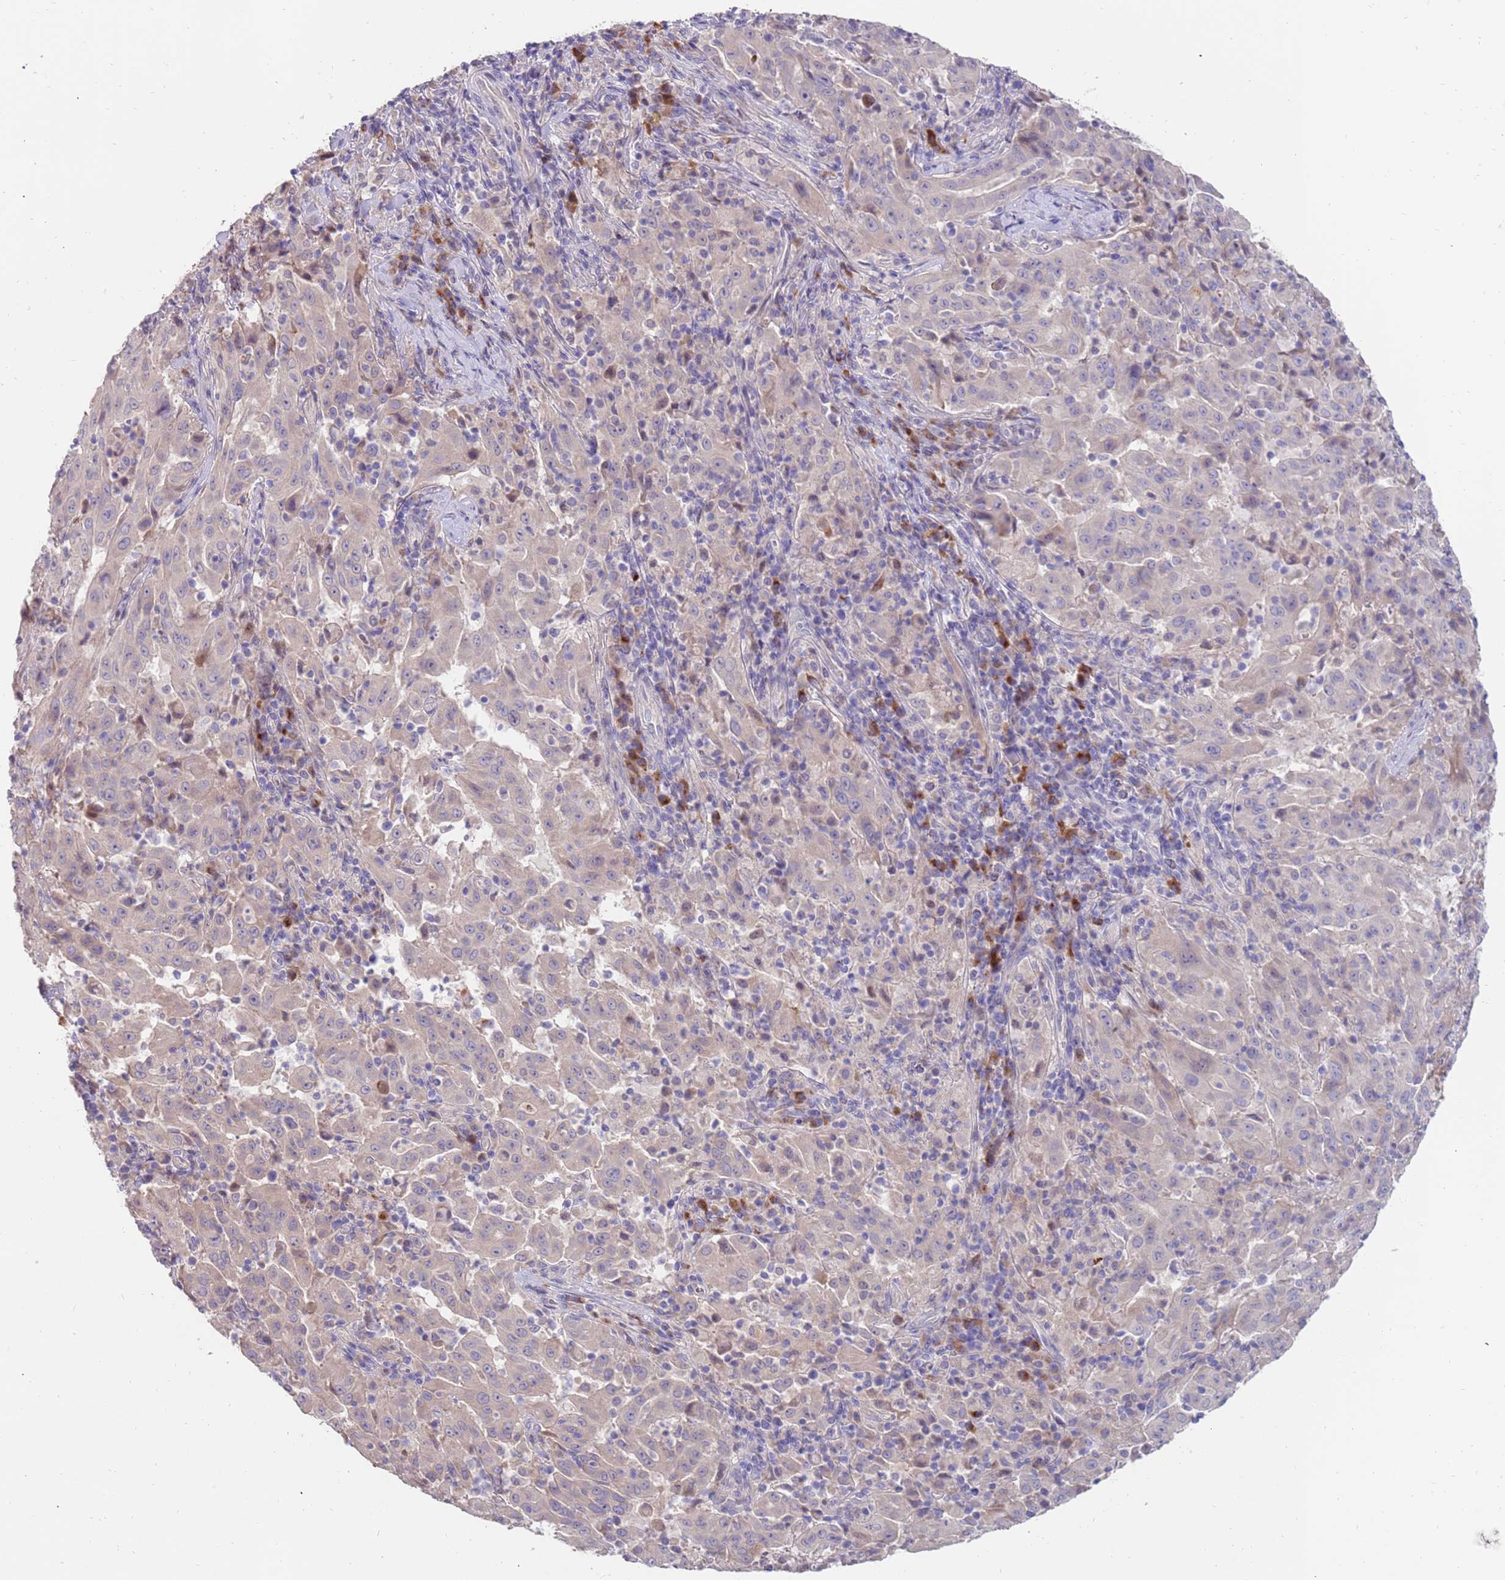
{"staining": {"intensity": "negative", "quantity": "none", "location": "none"}, "tissue": "pancreatic cancer", "cell_type": "Tumor cells", "image_type": "cancer", "snomed": [{"axis": "morphology", "description": "Adenocarcinoma, NOS"}, {"axis": "topography", "description": "Pancreas"}], "caption": "A photomicrograph of pancreatic cancer stained for a protein shows no brown staining in tumor cells.", "gene": "ZNF746", "patient": {"sex": "male", "age": 63}}